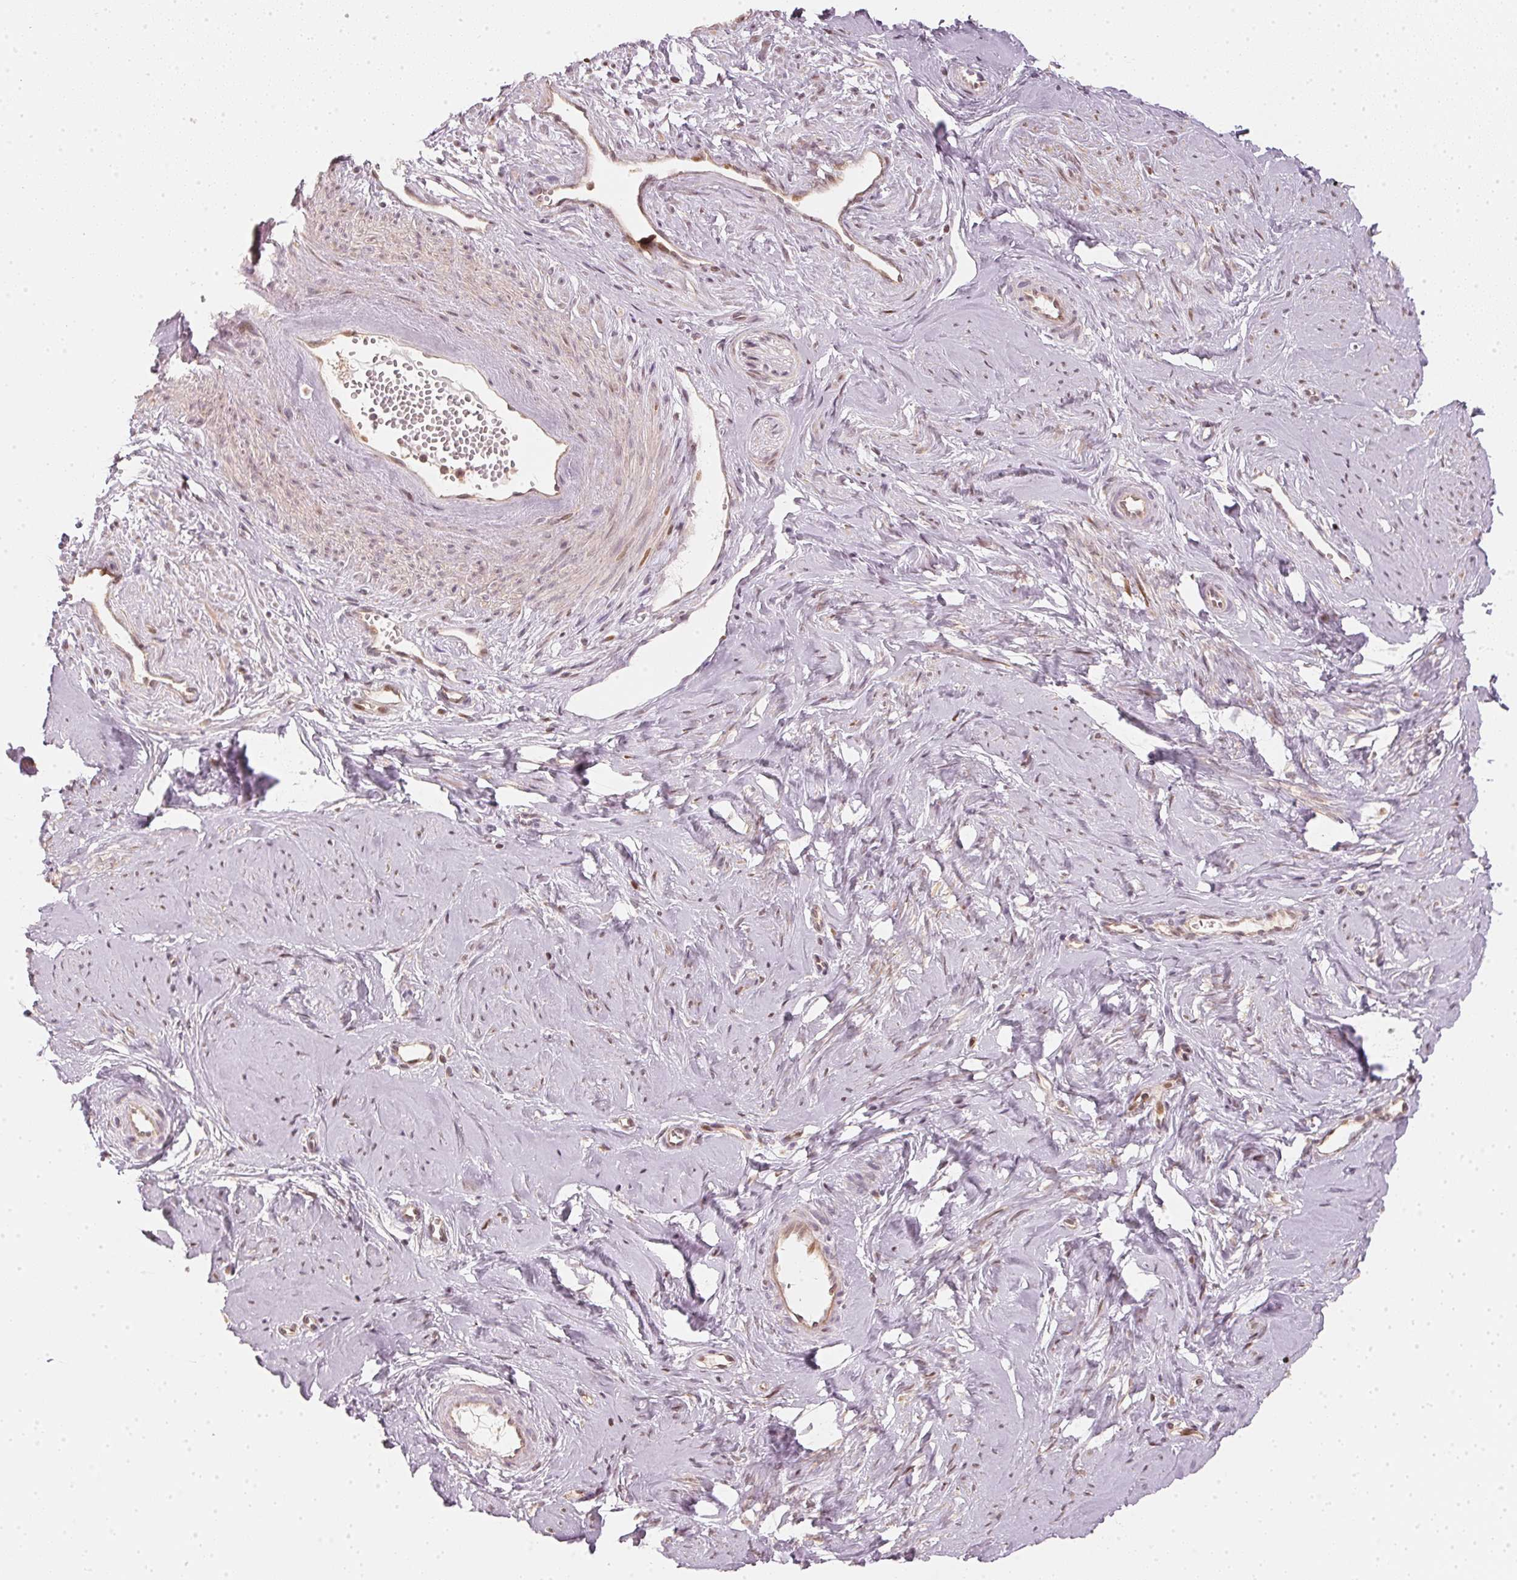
{"staining": {"intensity": "weak", "quantity": "25%-75%", "location": "cytoplasmic/membranous,nuclear"}, "tissue": "smooth muscle", "cell_type": "Smooth muscle cells", "image_type": "normal", "snomed": [{"axis": "morphology", "description": "Normal tissue, NOS"}, {"axis": "topography", "description": "Smooth muscle"}], "caption": "Approximately 25%-75% of smooth muscle cells in benign smooth muscle show weak cytoplasmic/membranous,nuclear protein staining as visualized by brown immunohistochemical staining.", "gene": "UBE2L3", "patient": {"sex": "female", "age": 48}}